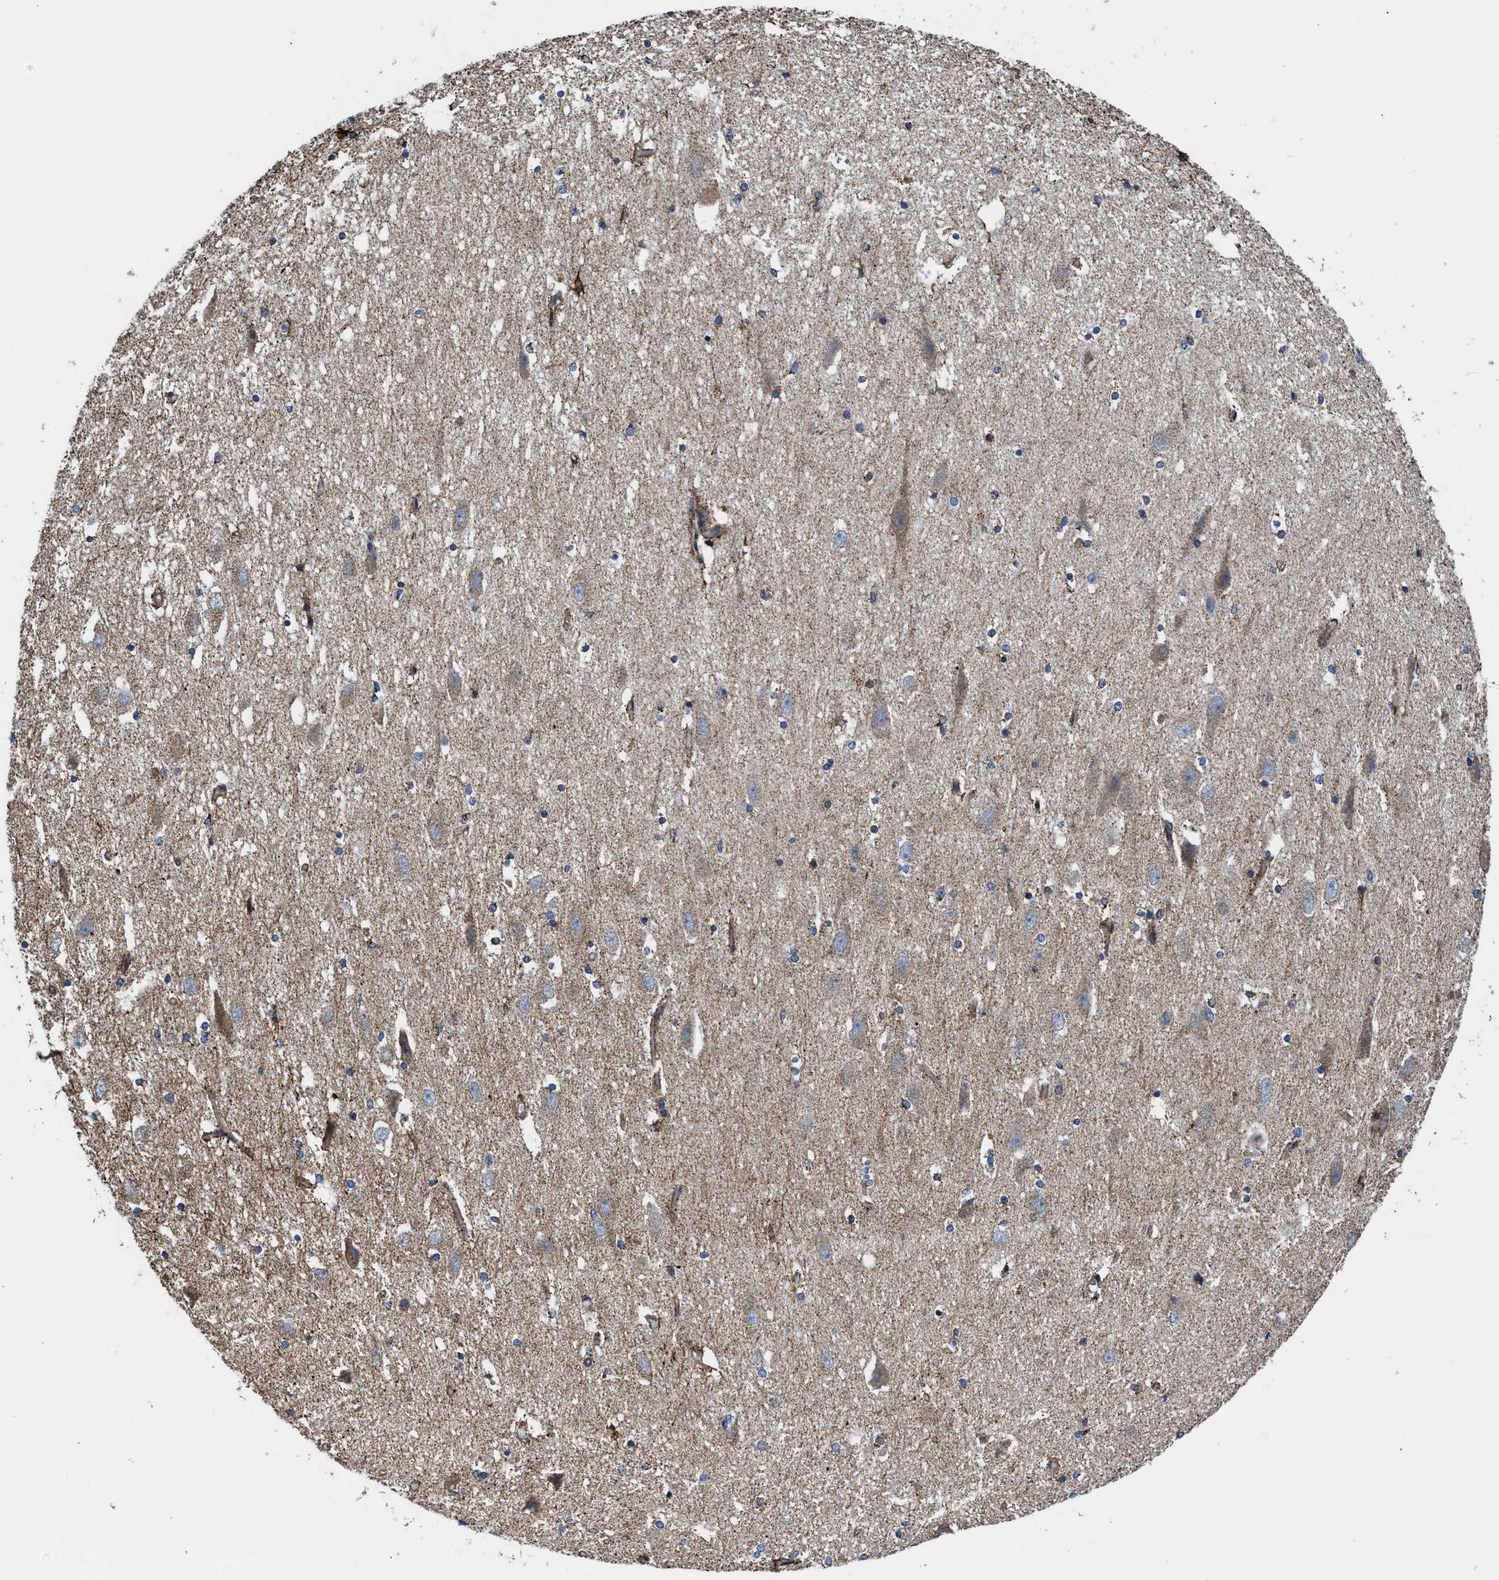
{"staining": {"intensity": "moderate", "quantity": "<25%", "location": "cytoplasmic/membranous"}, "tissue": "hippocampus", "cell_type": "Glial cells", "image_type": "normal", "snomed": [{"axis": "morphology", "description": "Normal tissue, NOS"}, {"axis": "topography", "description": "Hippocampus"}], "caption": "Hippocampus stained with IHC demonstrates moderate cytoplasmic/membranous expression in about <25% of glial cells. The protein of interest is stained brown, and the nuclei are stained in blue (DAB (3,3'-diaminobenzidine) IHC with brightfield microscopy, high magnification).", "gene": "PRR15L", "patient": {"sex": "female", "age": 19}}